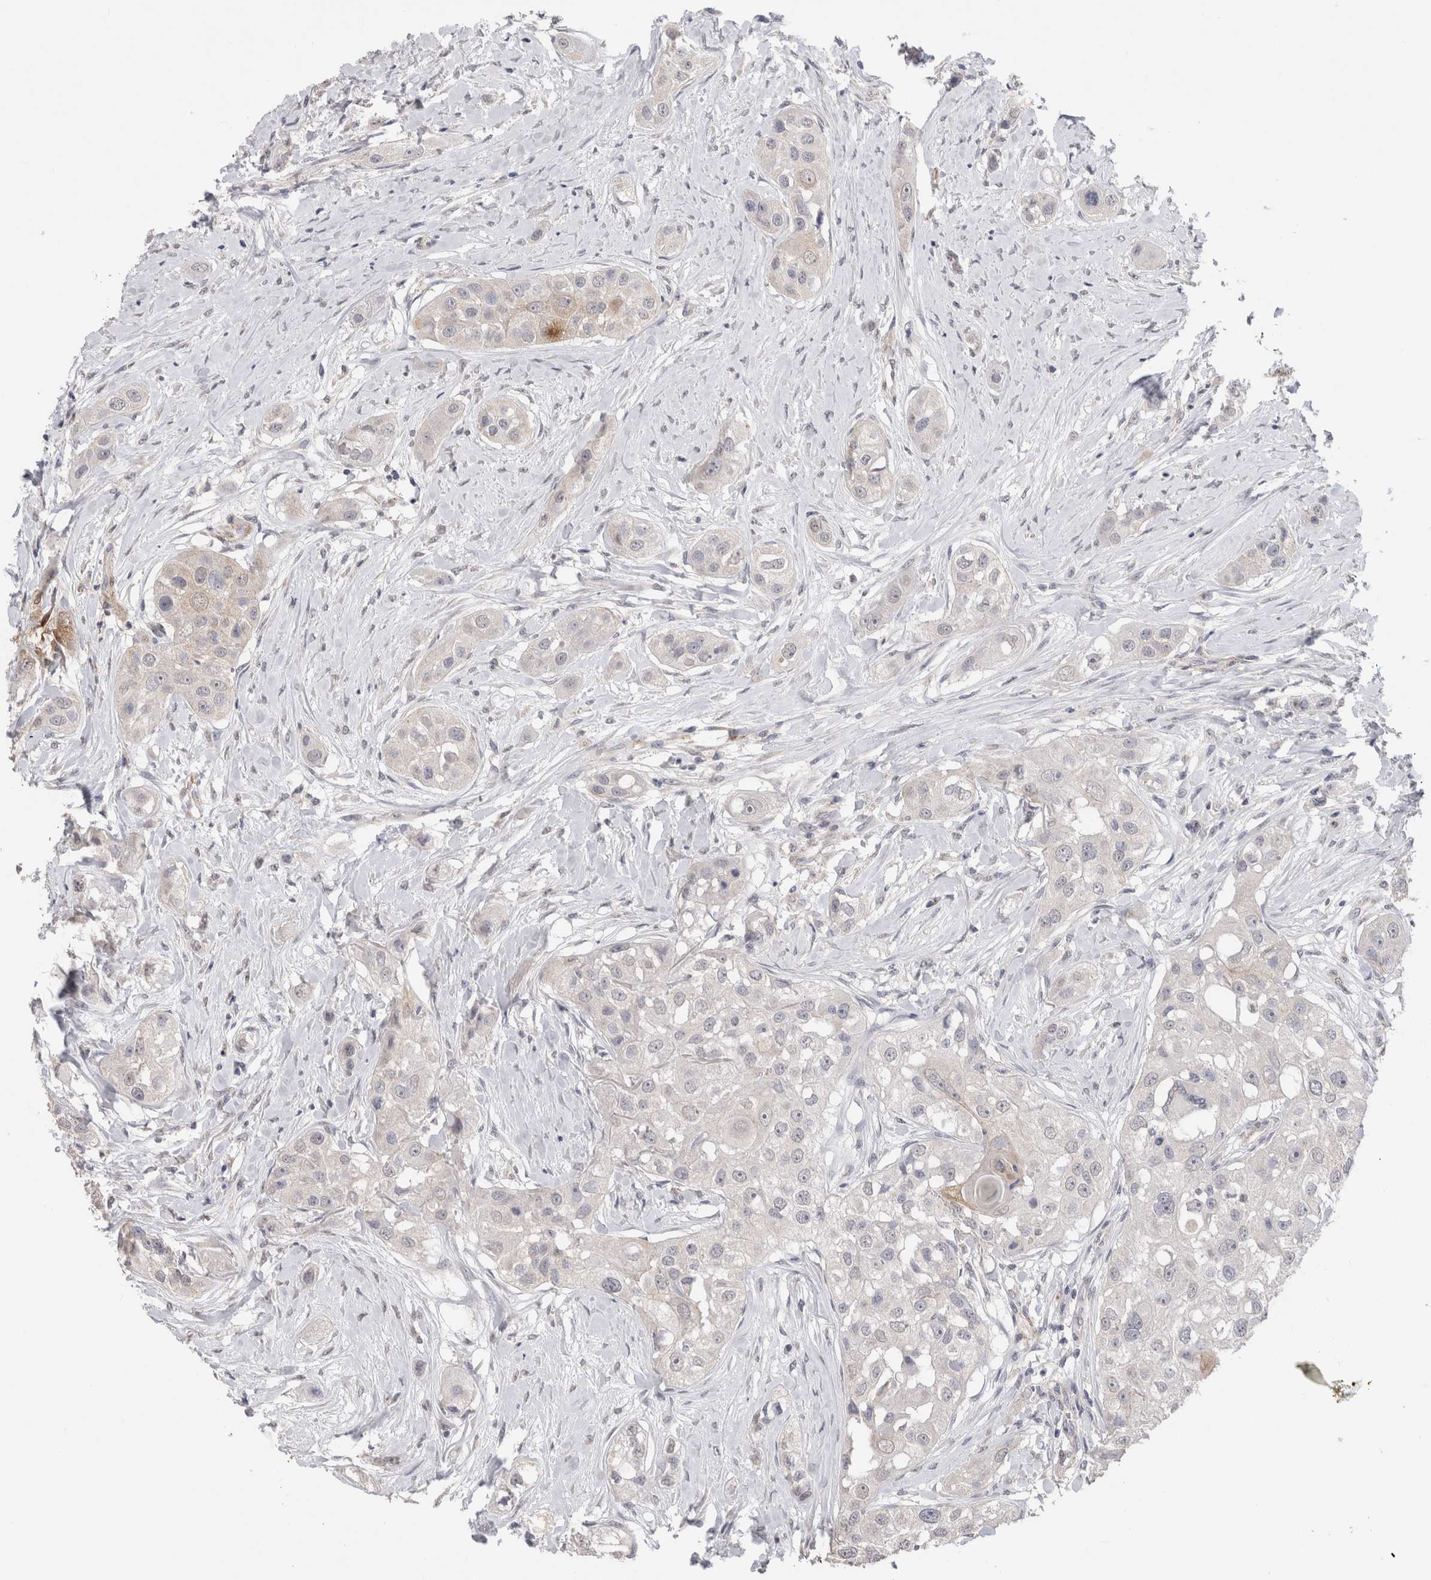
{"staining": {"intensity": "negative", "quantity": "none", "location": "none"}, "tissue": "head and neck cancer", "cell_type": "Tumor cells", "image_type": "cancer", "snomed": [{"axis": "morphology", "description": "Normal tissue, NOS"}, {"axis": "morphology", "description": "Squamous cell carcinoma, NOS"}, {"axis": "topography", "description": "Skeletal muscle"}, {"axis": "topography", "description": "Head-Neck"}], "caption": "An image of squamous cell carcinoma (head and neck) stained for a protein shows no brown staining in tumor cells. Brightfield microscopy of immunohistochemistry (IHC) stained with DAB (brown) and hematoxylin (blue), captured at high magnification.", "gene": "CDH6", "patient": {"sex": "male", "age": 51}}